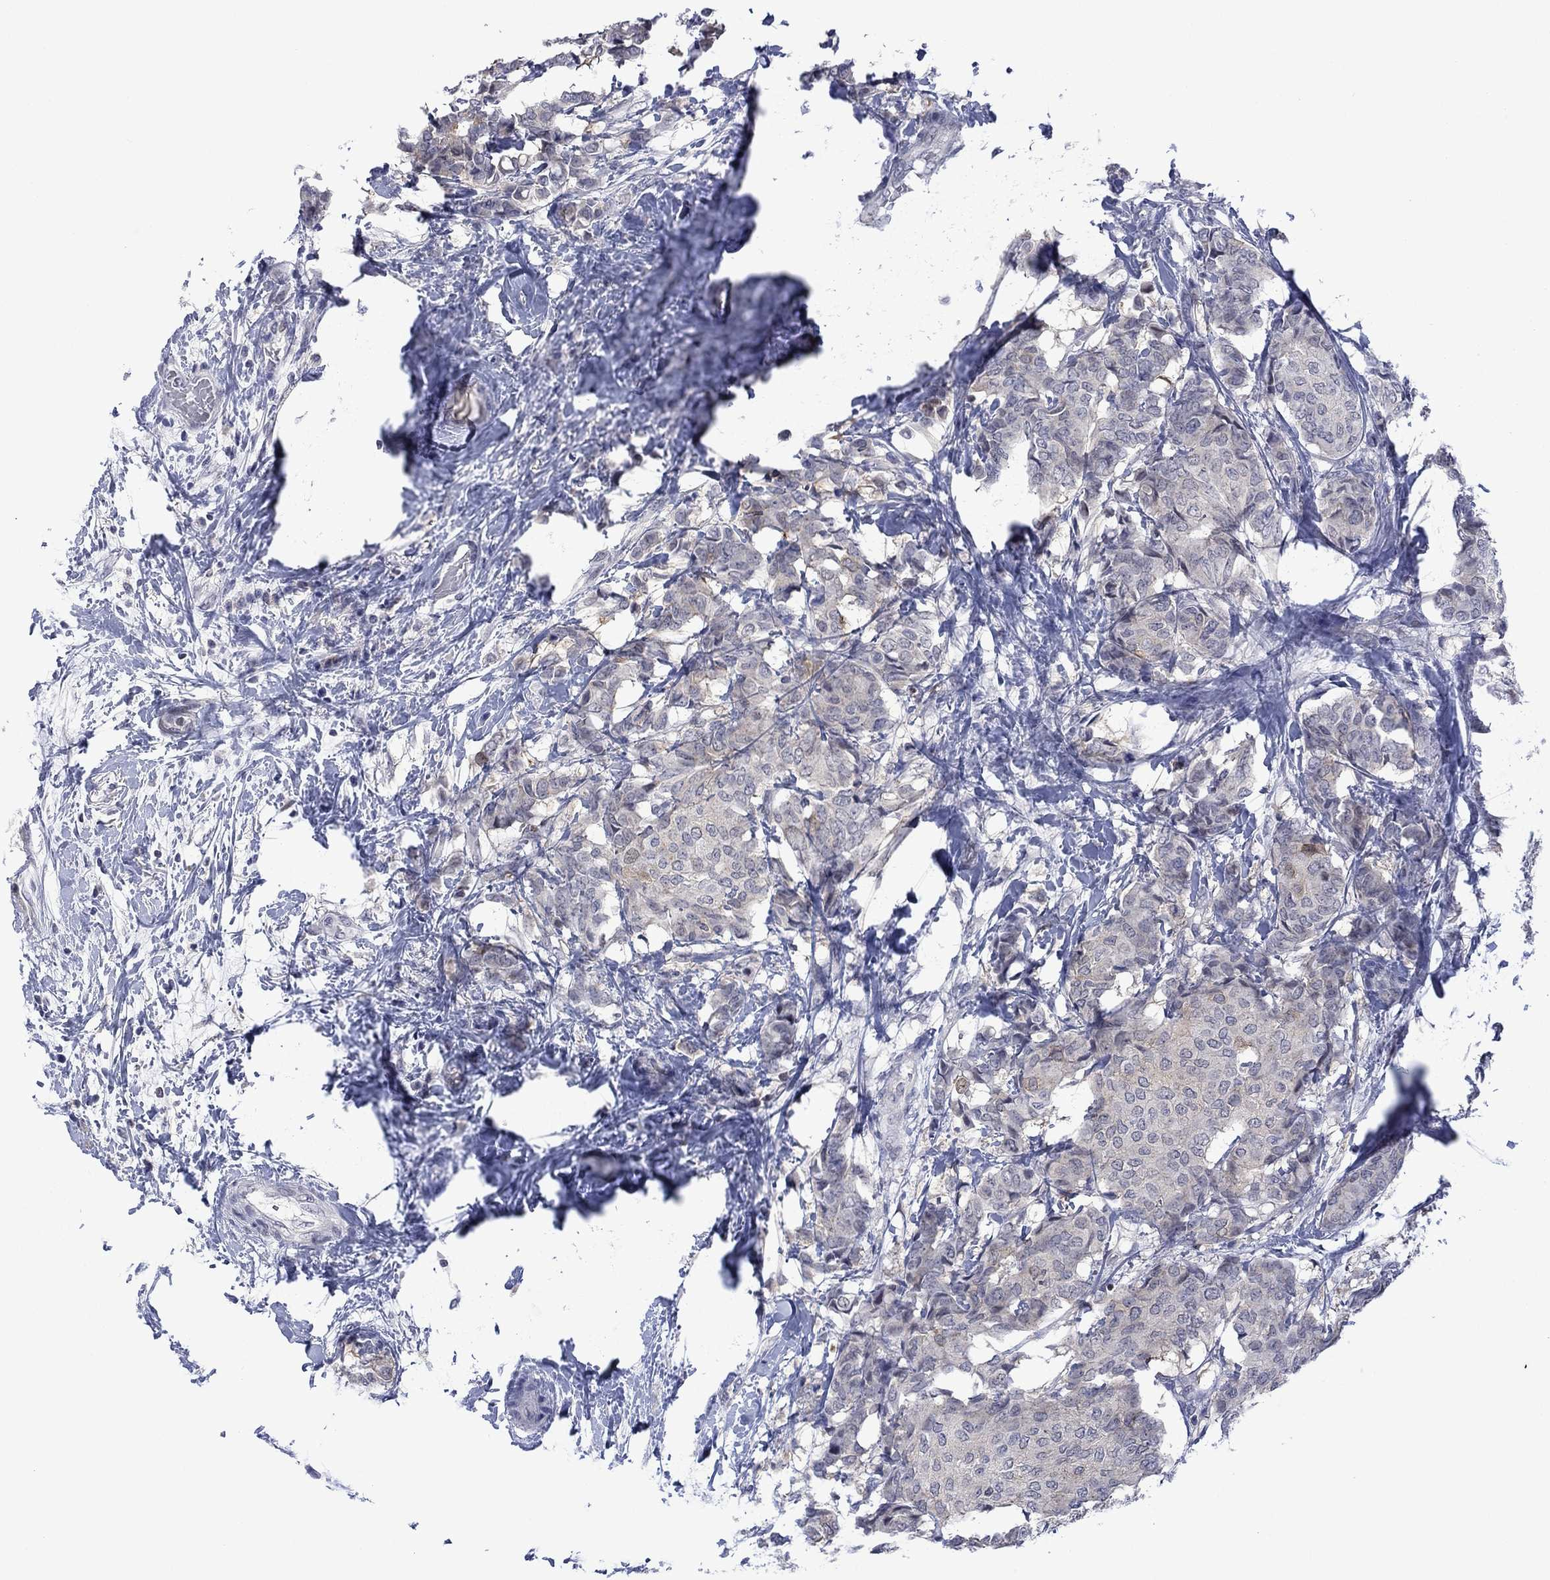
{"staining": {"intensity": "moderate", "quantity": "<25%", "location": "cytoplasmic/membranous"}, "tissue": "breast cancer", "cell_type": "Tumor cells", "image_type": "cancer", "snomed": [{"axis": "morphology", "description": "Duct carcinoma"}, {"axis": "topography", "description": "Breast"}], "caption": "Immunohistochemistry (IHC) staining of breast cancer, which shows low levels of moderate cytoplasmic/membranous expression in about <25% of tumor cells indicating moderate cytoplasmic/membranous protein staining. The staining was performed using DAB (brown) for protein detection and nuclei were counterstained in hematoxylin (blue).", "gene": "AGL", "patient": {"sex": "female", "age": 75}}